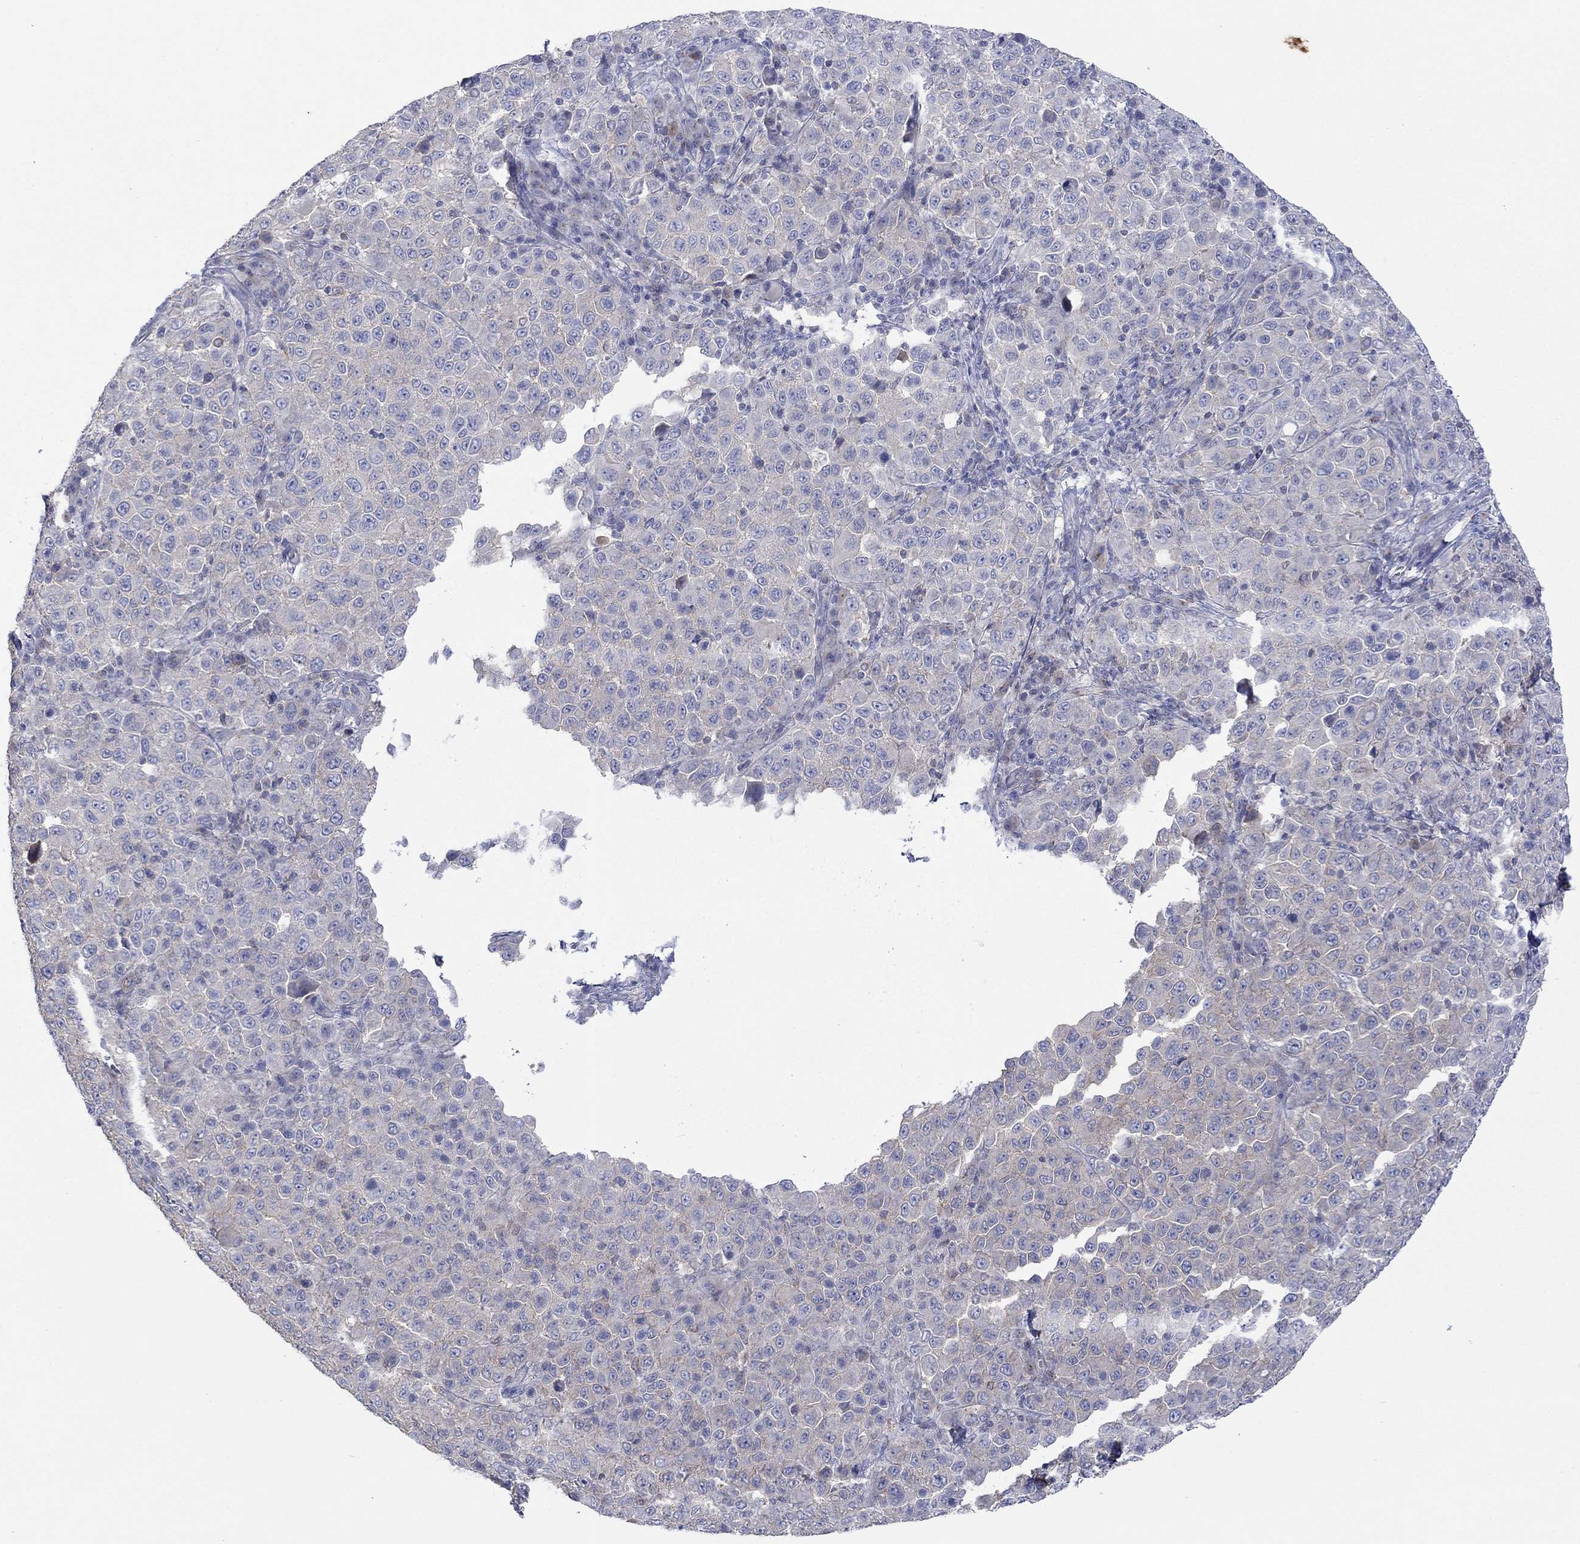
{"staining": {"intensity": "negative", "quantity": "none", "location": "none"}, "tissue": "melanoma", "cell_type": "Tumor cells", "image_type": "cancer", "snomed": [{"axis": "morphology", "description": "Malignant melanoma, NOS"}, {"axis": "topography", "description": "Skin"}], "caption": "The immunohistochemistry micrograph has no significant positivity in tumor cells of malignant melanoma tissue.", "gene": "TPRN", "patient": {"sex": "female", "age": 57}}